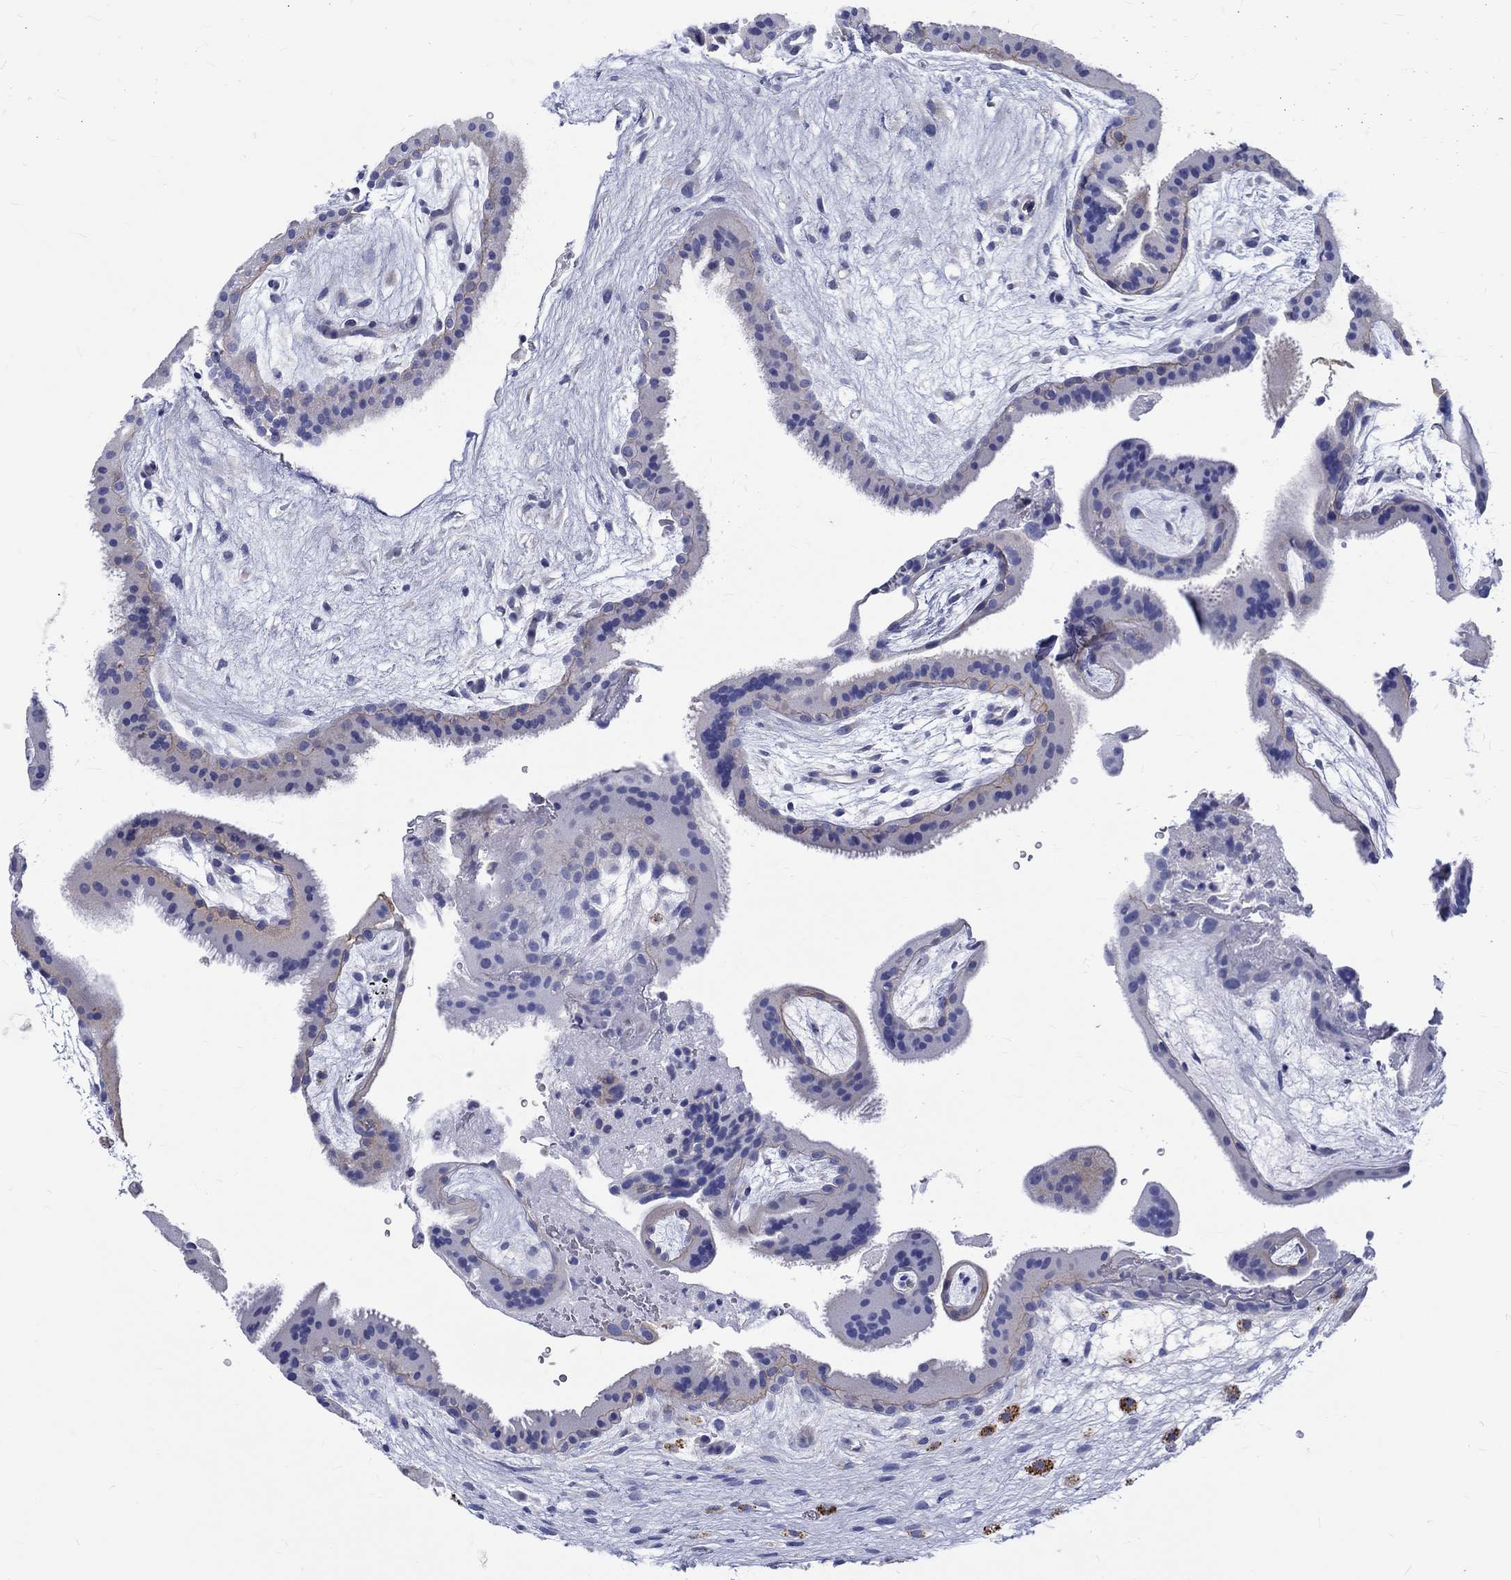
{"staining": {"intensity": "negative", "quantity": "none", "location": "none"}, "tissue": "placenta", "cell_type": "Decidual cells", "image_type": "normal", "snomed": [{"axis": "morphology", "description": "Normal tissue, NOS"}, {"axis": "topography", "description": "Placenta"}], "caption": "Normal placenta was stained to show a protein in brown. There is no significant staining in decidual cells.", "gene": "SH2D7", "patient": {"sex": "female", "age": 19}}